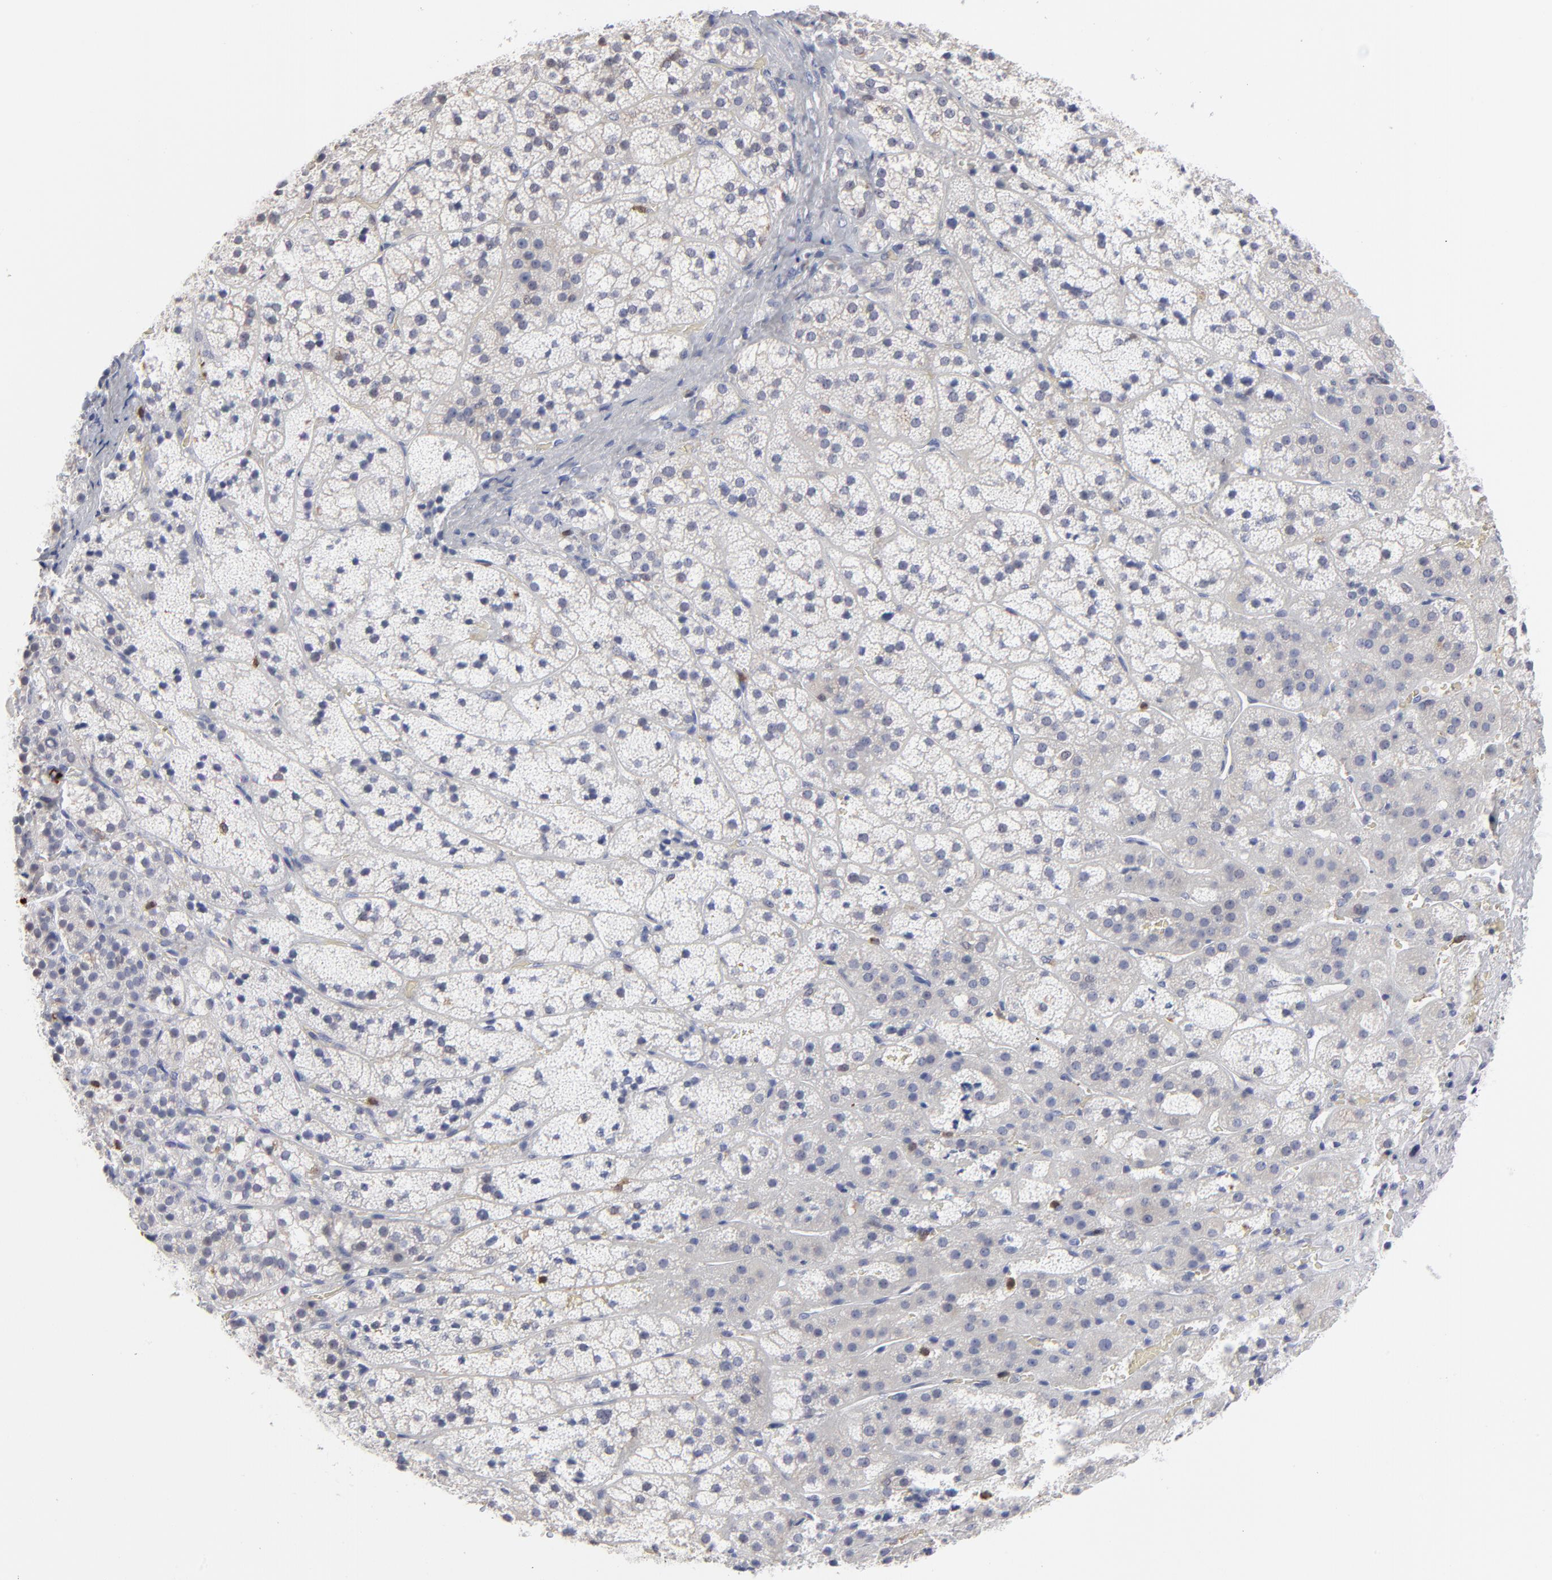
{"staining": {"intensity": "negative", "quantity": "none", "location": "none"}, "tissue": "adrenal gland", "cell_type": "Glandular cells", "image_type": "normal", "snomed": [{"axis": "morphology", "description": "Normal tissue, NOS"}, {"axis": "topography", "description": "Adrenal gland"}], "caption": "This is a histopathology image of IHC staining of benign adrenal gland, which shows no staining in glandular cells.", "gene": "TBXT", "patient": {"sex": "female", "age": 44}}